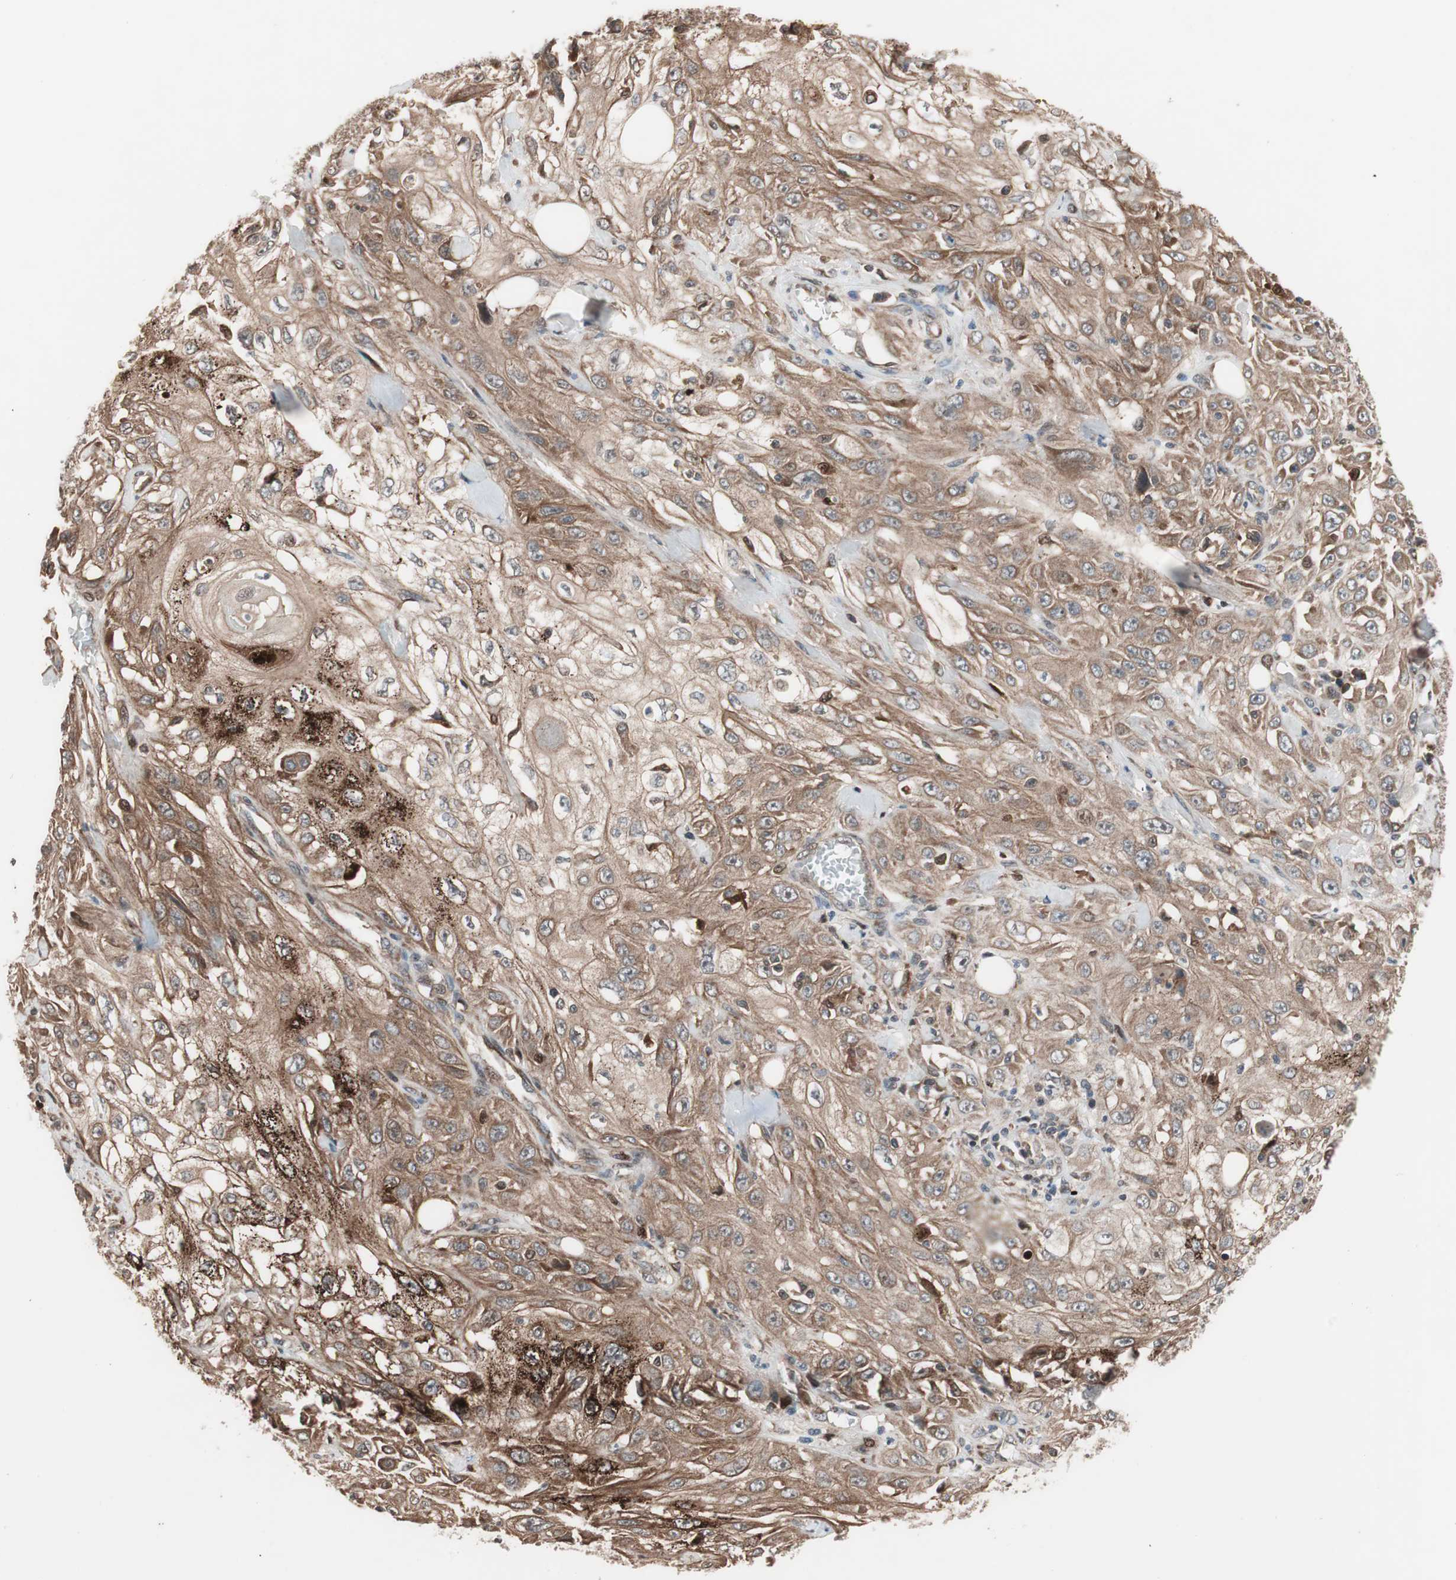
{"staining": {"intensity": "moderate", "quantity": ">75%", "location": "cytoplasmic/membranous"}, "tissue": "skin cancer", "cell_type": "Tumor cells", "image_type": "cancer", "snomed": [{"axis": "morphology", "description": "Squamous cell carcinoma, NOS"}, {"axis": "morphology", "description": "Squamous cell carcinoma, metastatic, NOS"}, {"axis": "topography", "description": "Skin"}, {"axis": "topography", "description": "Lymph node"}], "caption": "The image demonstrates staining of skin cancer, revealing moderate cytoplasmic/membranous protein expression (brown color) within tumor cells.", "gene": "NF2", "patient": {"sex": "male", "age": 75}}